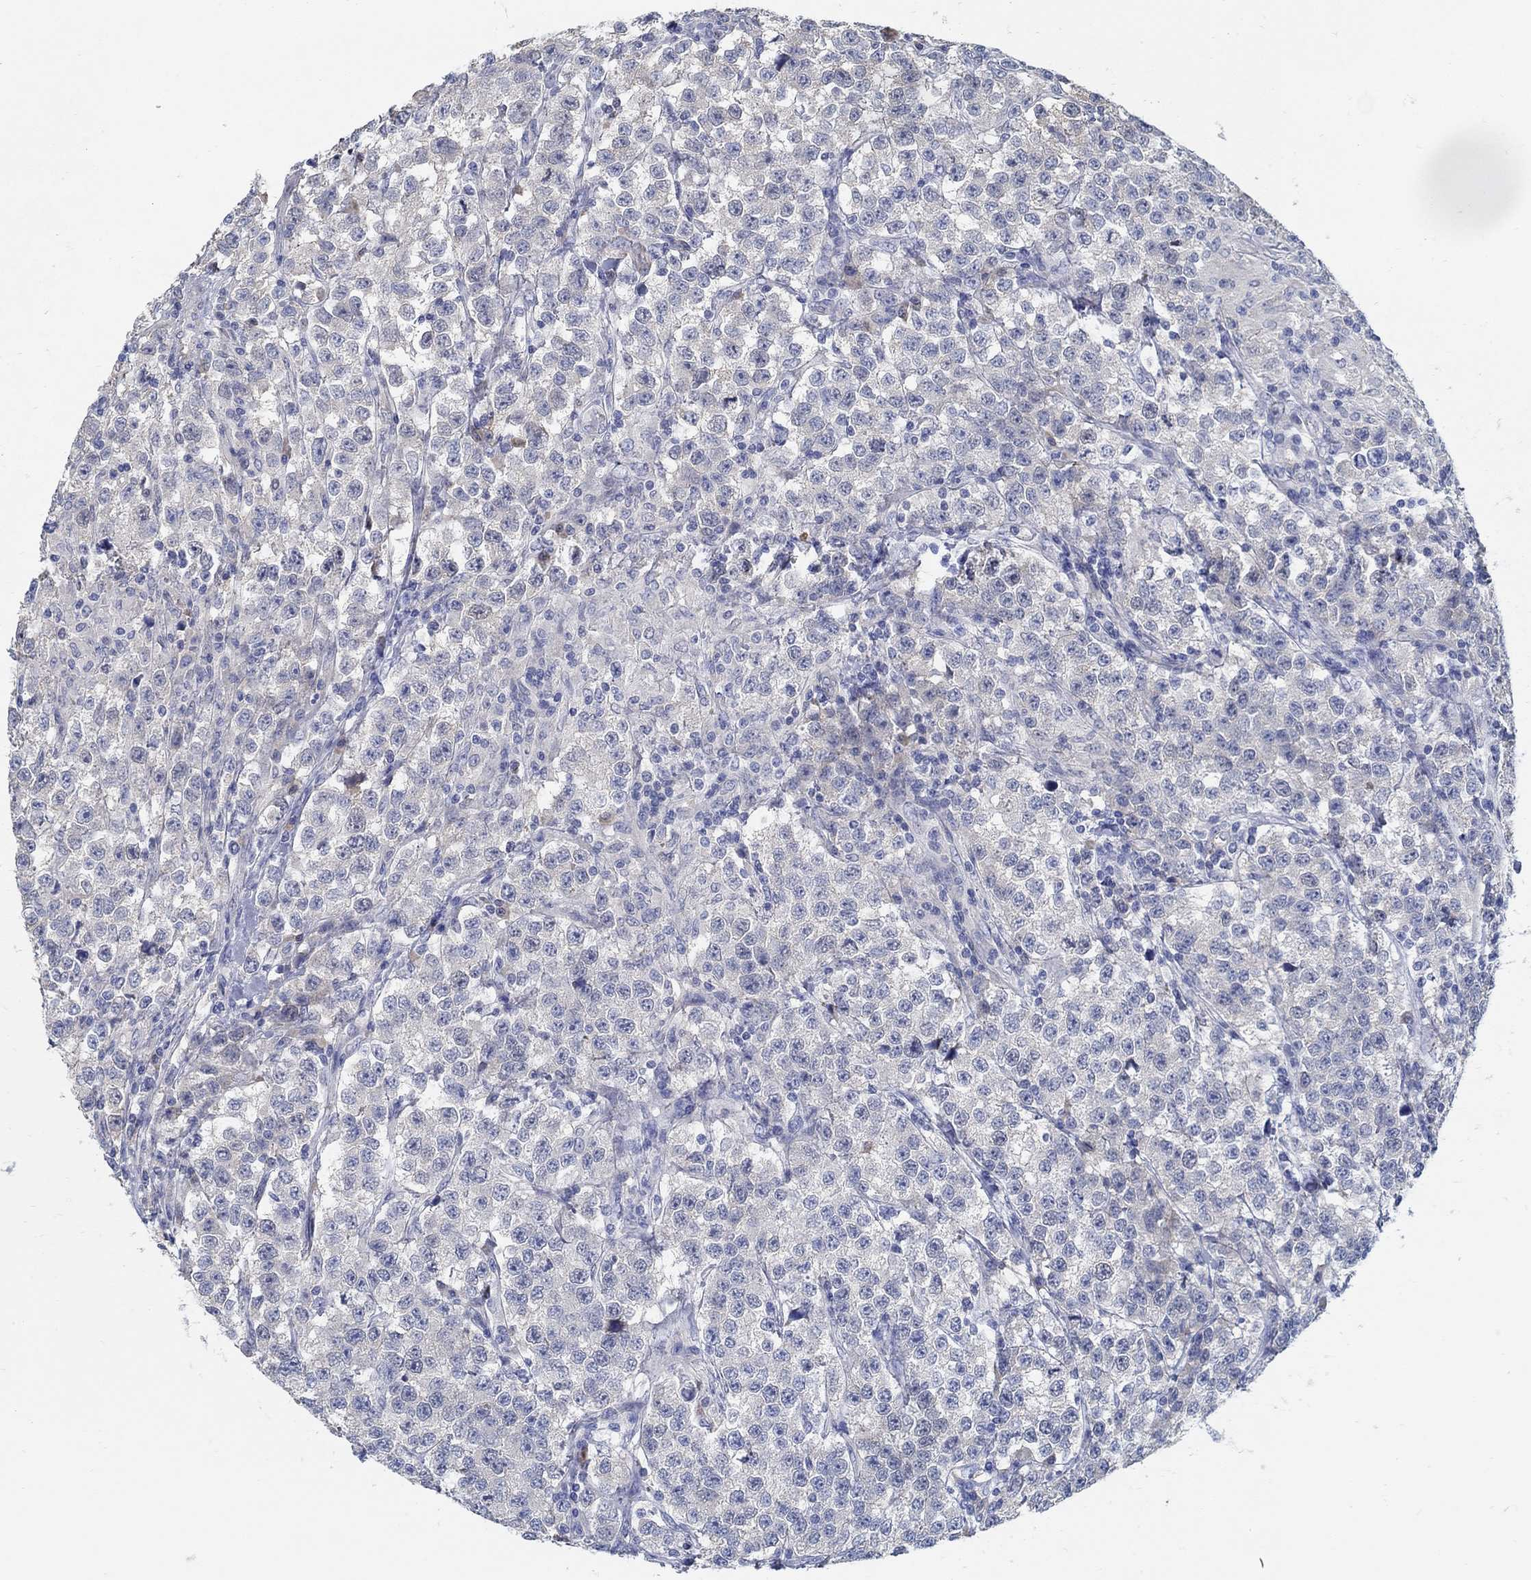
{"staining": {"intensity": "weak", "quantity": "<25%", "location": "cytoplasmic/membranous"}, "tissue": "testis cancer", "cell_type": "Tumor cells", "image_type": "cancer", "snomed": [{"axis": "morphology", "description": "Seminoma, NOS"}, {"axis": "topography", "description": "Testis"}], "caption": "This image is of seminoma (testis) stained with IHC to label a protein in brown with the nuclei are counter-stained blue. There is no expression in tumor cells.", "gene": "C15orf39", "patient": {"sex": "male", "age": 59}}